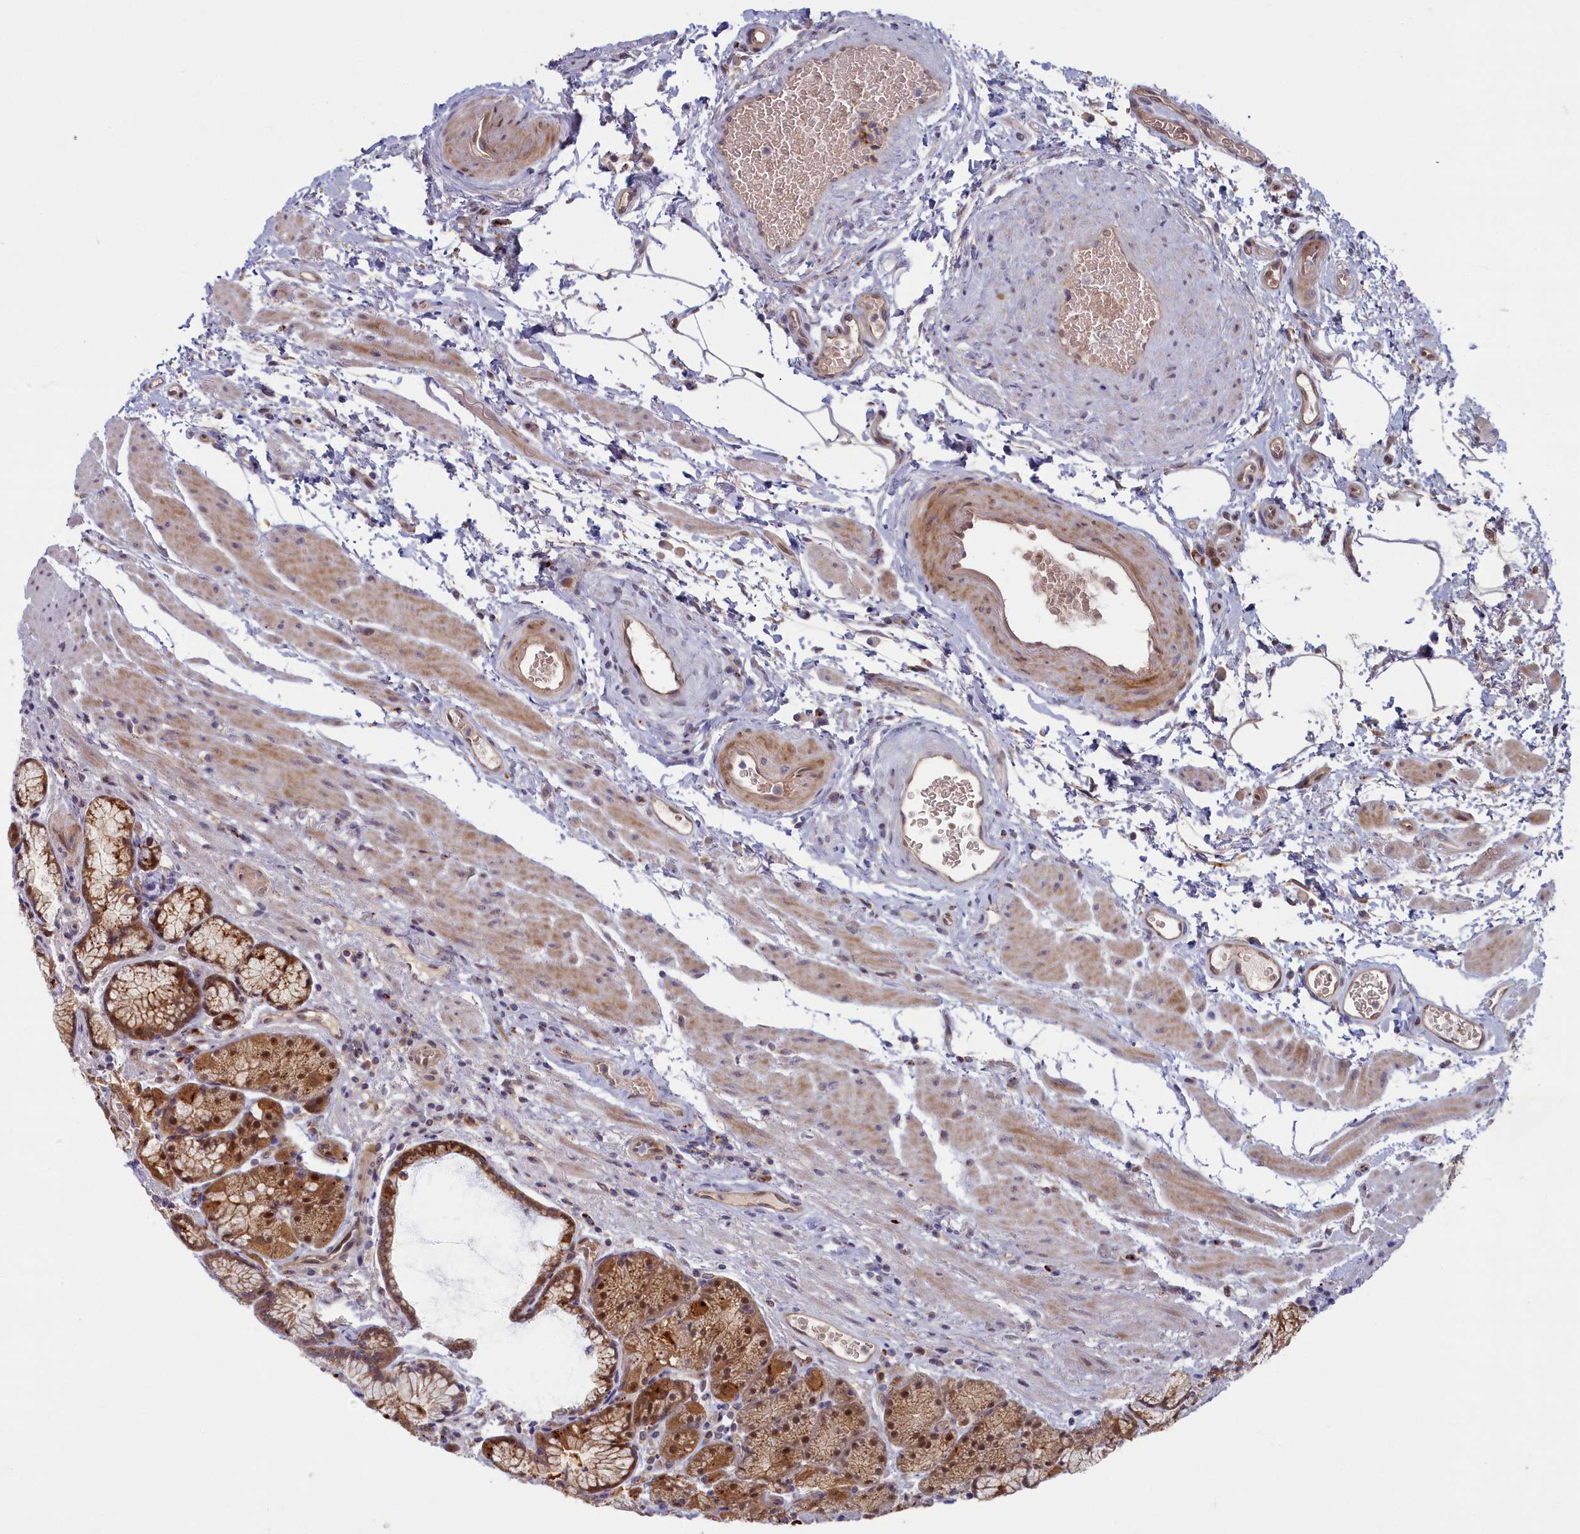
{"staining": {"intensity": "moderate", "quantity": ">75%", "location": "cytoplasmic/membranous,nuclear"}, "tissue": "stomach", "cell_type": "Glandular cells", "image_type": "normal", "snomed": [{"axis": "morphology", "description": "Normal tissue, NOS"}, {"axis": "topography", "description": "Stomach"}], "caption": "IHC image of benign stomach: human stomach stained using immunohistochemistry displays medium levels of moderate protein expression localized specifically in the cytoplasmic/membranous,nuclear of glandular cells, appearing as a cytoplasmic/membranous,nuclear brown color.", "gene": "FCSK", "patient": {"sex": "male", "age": 63}}